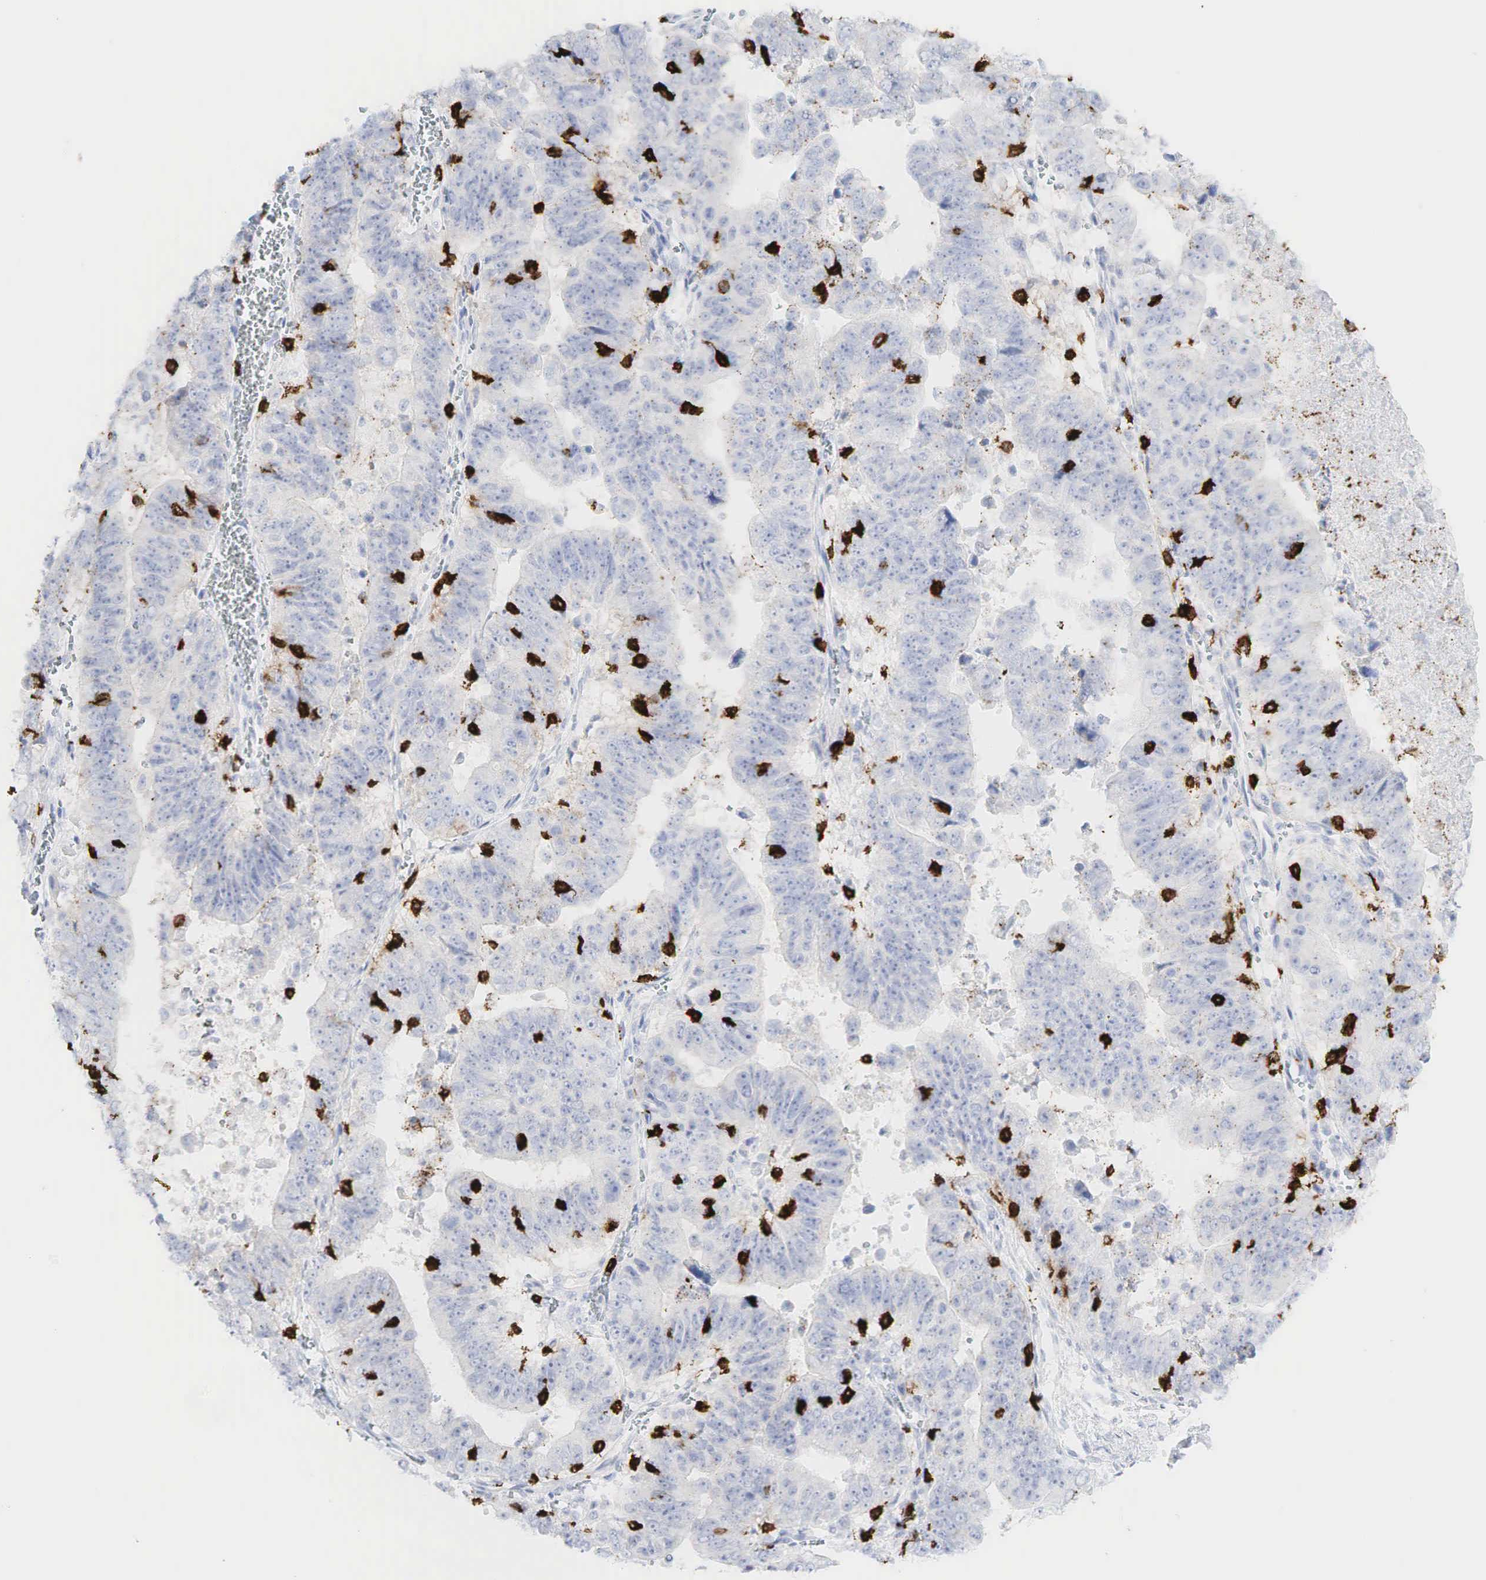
{"staining": {"intensity": "negative", "quantity": "none", "location": "none"}, "tissue": "stomach cancer", "cell_type": "Tumor cells", "image_type": "cancer", "snomed": [{"axis": "morphology", "description": "Adenocarcinoma, NOS"}, {"axis": "topography", "description": "Stomach, upper"}], "caption": "The immunohistochemistry (IHC) micrograph has no significant positivity in tumor cells of adenocarcinoma (stomach) tissue.", "gene": "CD8A", "patient": {"sex": "female", "age": 50}}